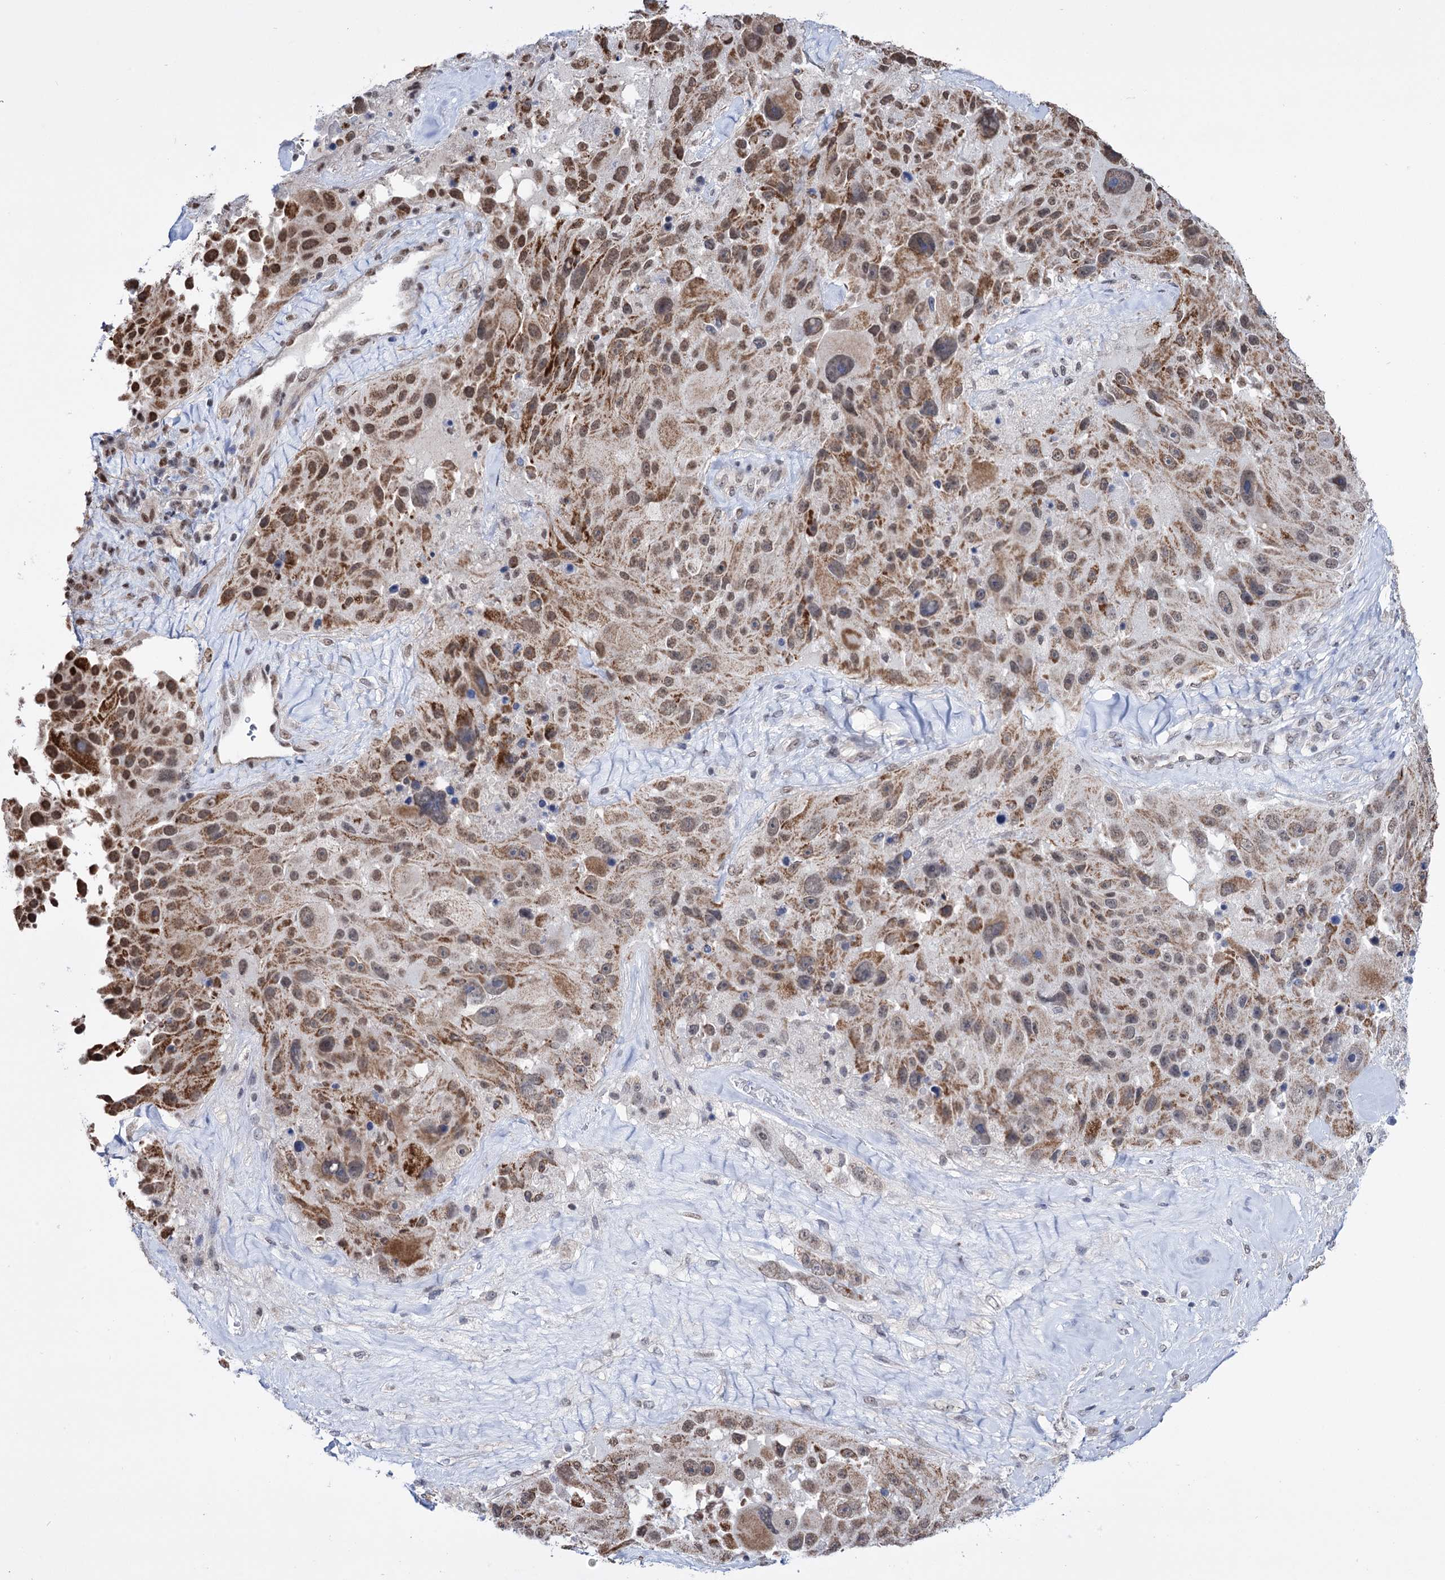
{"staining": {"intensity": "moderate", "quantity": ">75%", "location": "cytoplasmic/membranous,nuclear"}, "tissue": "melanoma", "cell_type": "Tumor cells", "image_type": "cancer", "snomed": [{"axis": "morphology", "description": "Malignant melanoma, Metastatic site"}, {"axis": "topography", "description": "Lymph node"}], "caption": "A medium amount of moderate cytoplasmic/membranous and nuclear staining is seen in approximately >75% of tumor cells in melanoma tissue. The staining was performed using DAB (3,3'-diaminobenzidine), with brown indicating positive protein expression. Nuclei are stained blue with hematoxylin.", "gene": "ABHD10", "patient": {"sex": "male", "age": 62}}